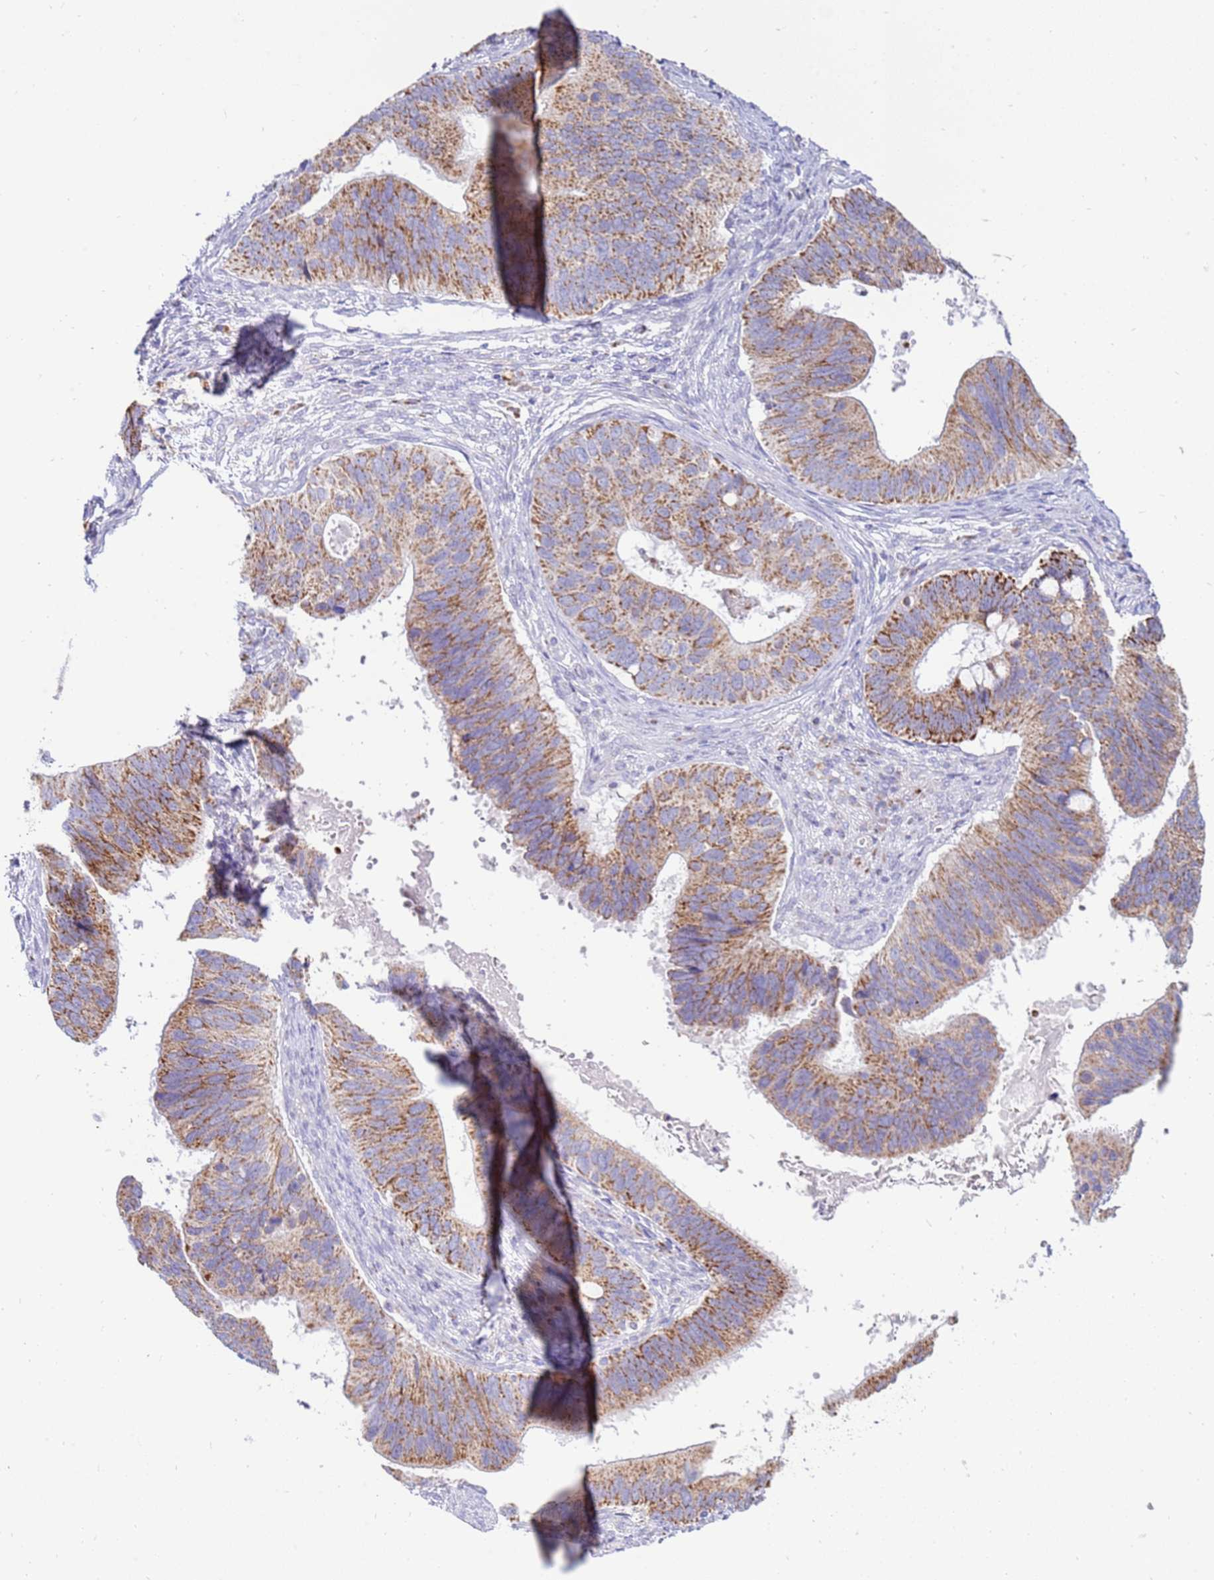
{"staining": {"intensity": "moderate", "quantity": ">75%", "location": "cytoplasmic/membranous"}, "tissue": "cervical cancer", "cell_type": "Tumor cells", "image_type": "cancer", "snomed": [{"axis": "morphology", "description": "Adenocarcinoma, NOS"}, {"axis": "topography", "description": "Cervix"}], "caption": "There is medium levels of moderate cytoplasmic/membranous positivity in tumor cells of cervical cancer, as demonstrated by immunohistochemical staining (brown color).", "gene": "IGF1R", "patient": {"sex": "female", "age": 42}}